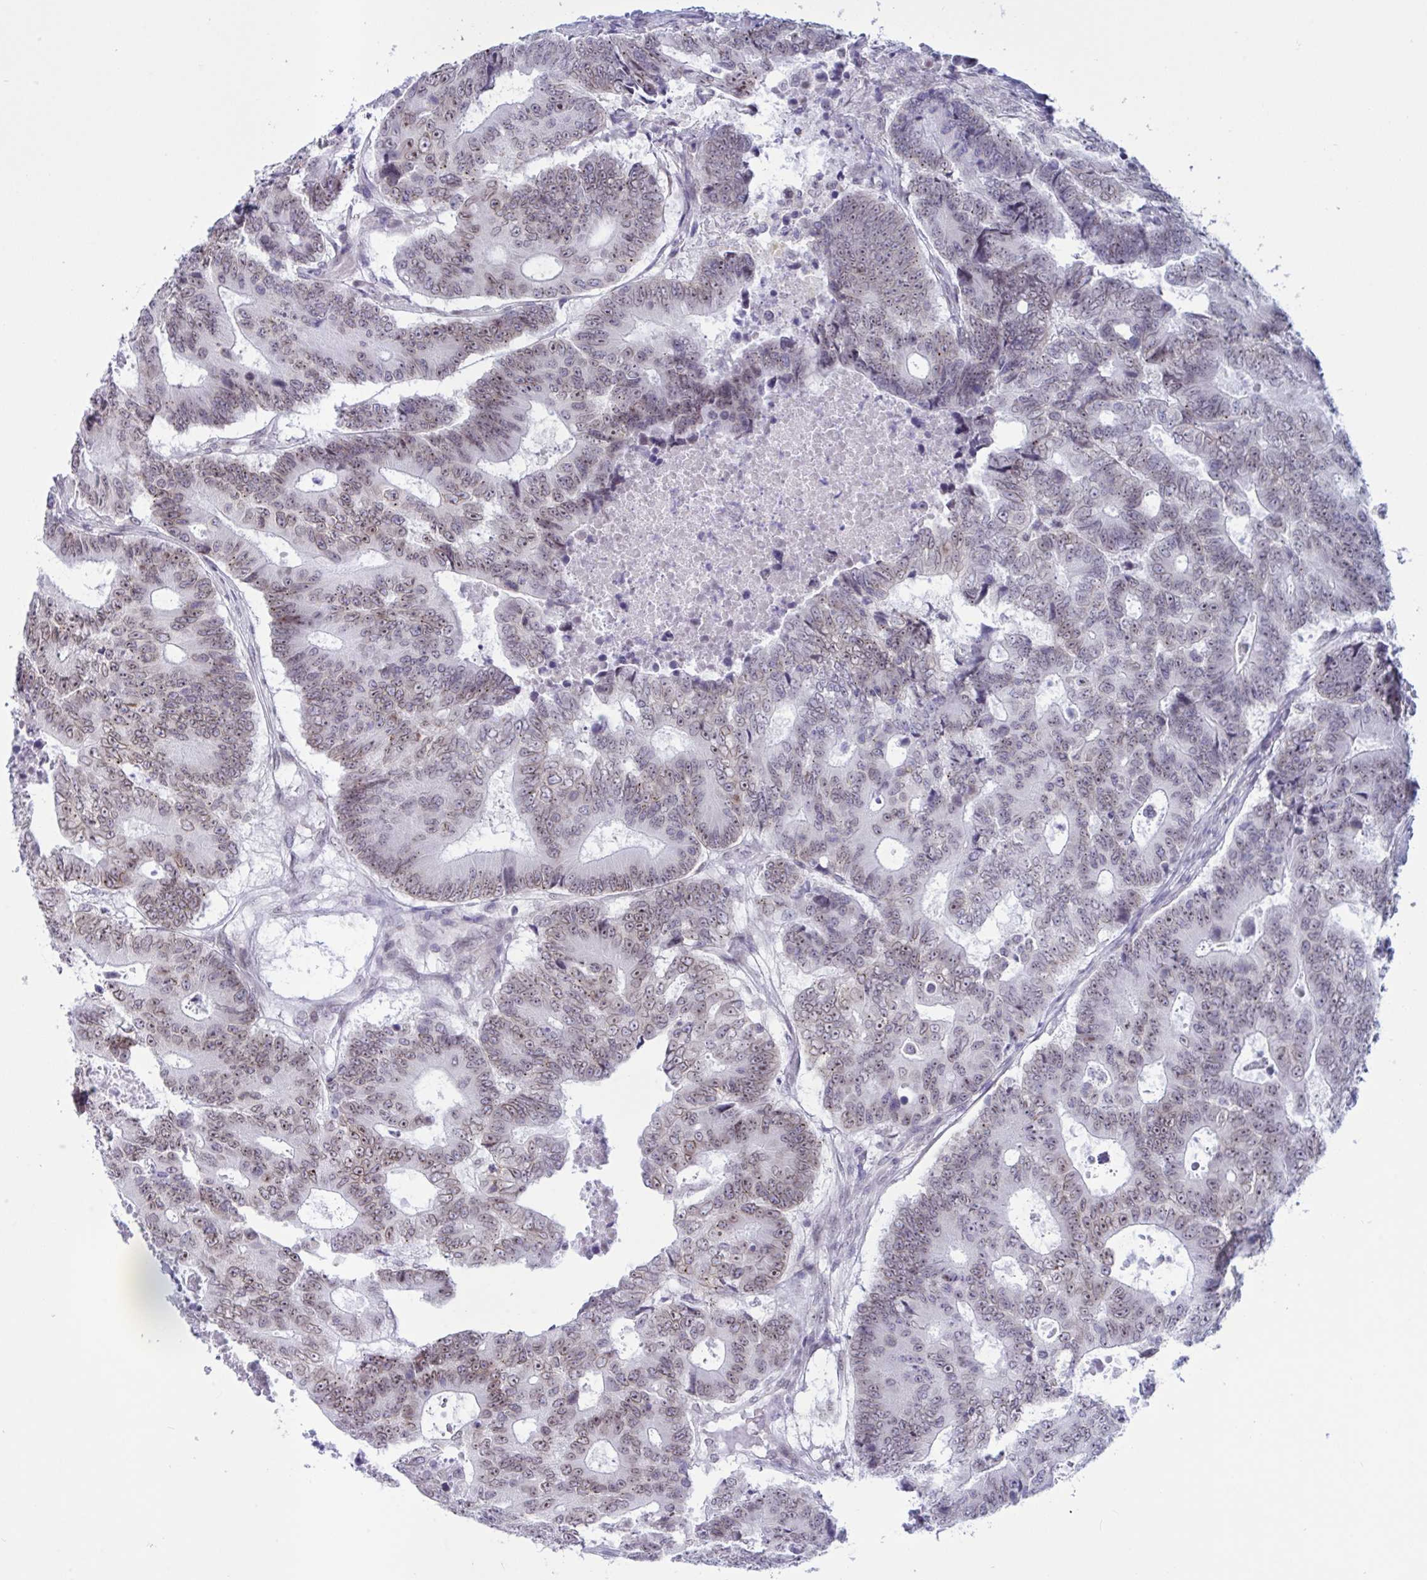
{"staining": {"intensity": "weak", "quantity": ">75%", "location": "nuclear"}, "tissue": "colorectal cancer", "cell_type": "Tumor cells", "image_type": "cancer", "snomed": [{"axis": "morphology", "description": "Adenocarcinoma, NOS"}, {"axis": "topography", "description": "Colon"}], "caption": "Colorectal cancer stained for a protein shows weak nuclear positivity in tumor cells.", "gene": "DOCK11", "patient": {"sex": "female", "age": 48}}